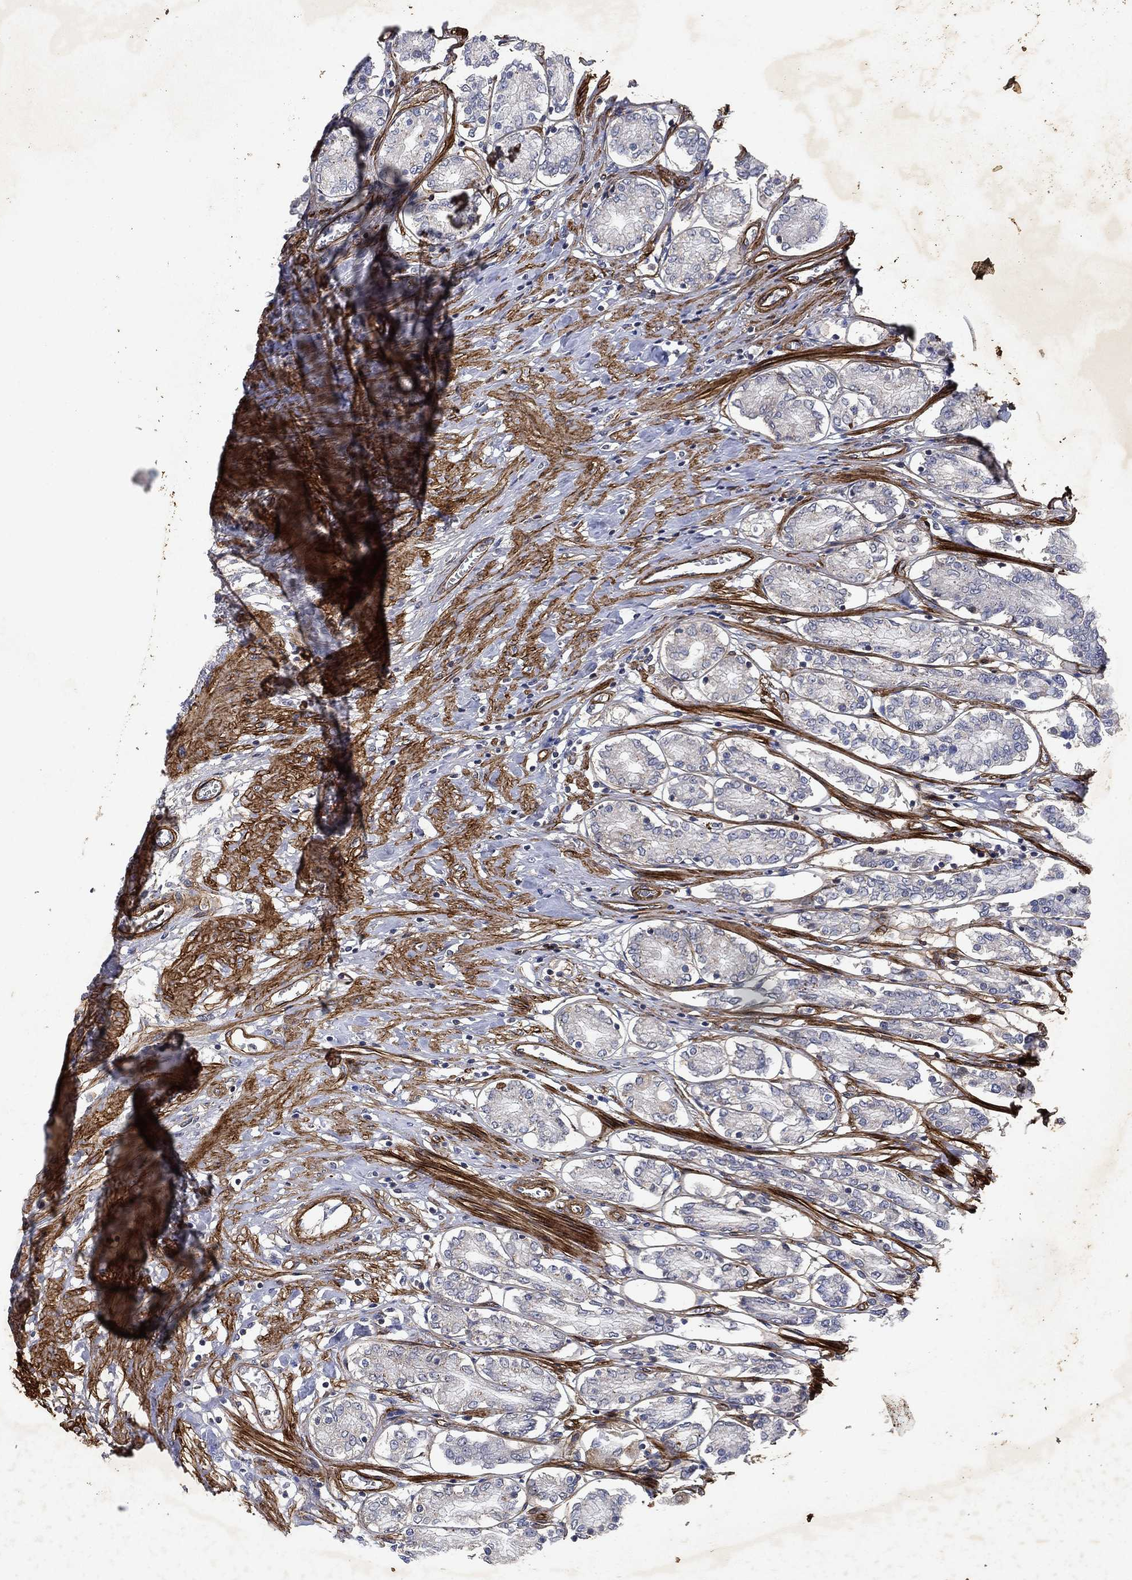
{"staining": {"intensity": "negative", "quantity": "none", "location": "none"}, "tissue": "stomach", "cell_type": "Glandular cells", "image_type": "normal", "snomed": [{"axis": "morphology", "description": "Normal tissue, NOS"}, {"axis": "topography", "description": "Stomach"}], "caption": "Histopathology image shows no significant protein staining in glandular cells of benign stomach. The staining was performed using DAB to visualize the protein expression in brown, while the nuclei were stained in blue with hematoxylin (Magnification: 20x).", "gene": "COL4A2", "patient": {"sex": "female", "age": 65}}